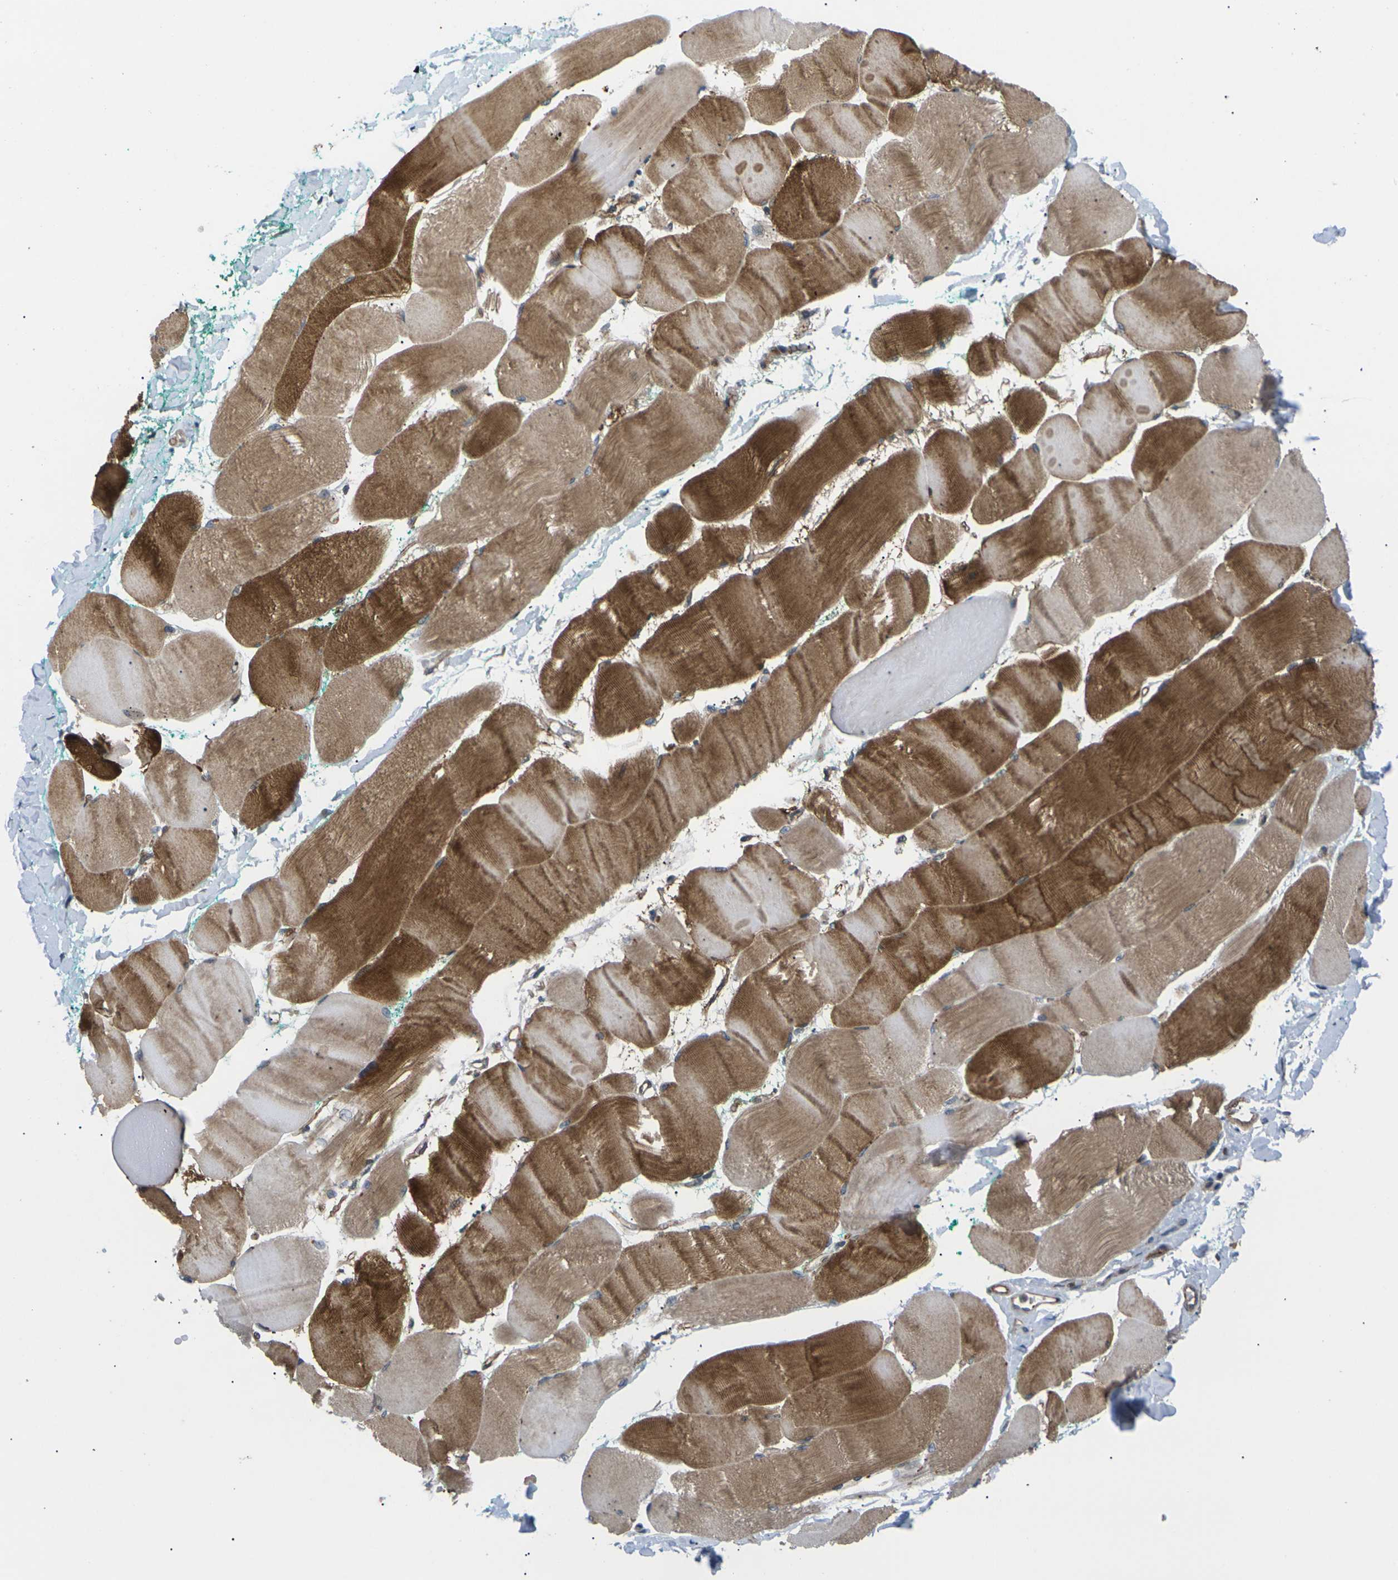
{"staining": {"intensity": "moderate", "quantity": ">75%", "location": "cytoplasmic/membranous"}, "tissue": "skeletal muscle", "cell_type": "Myocytes", "image_type": "normal", "snomed": [{"axis": "morphology", "description": "Normal tissue, NOS"}, {"axis": "morphology", "description": "Squamous cell carcinoma, NOS"}, {"axis": "topography", "description": "Skeletal muscle"}], "caption": "A medium amount of moderate cytoplasmic/membranous staining is identified in about >75% of myocytes in normal skeletal muscle.", "gene": "RPS6KA3", "patient": {"sex": "male", "age": 51}}